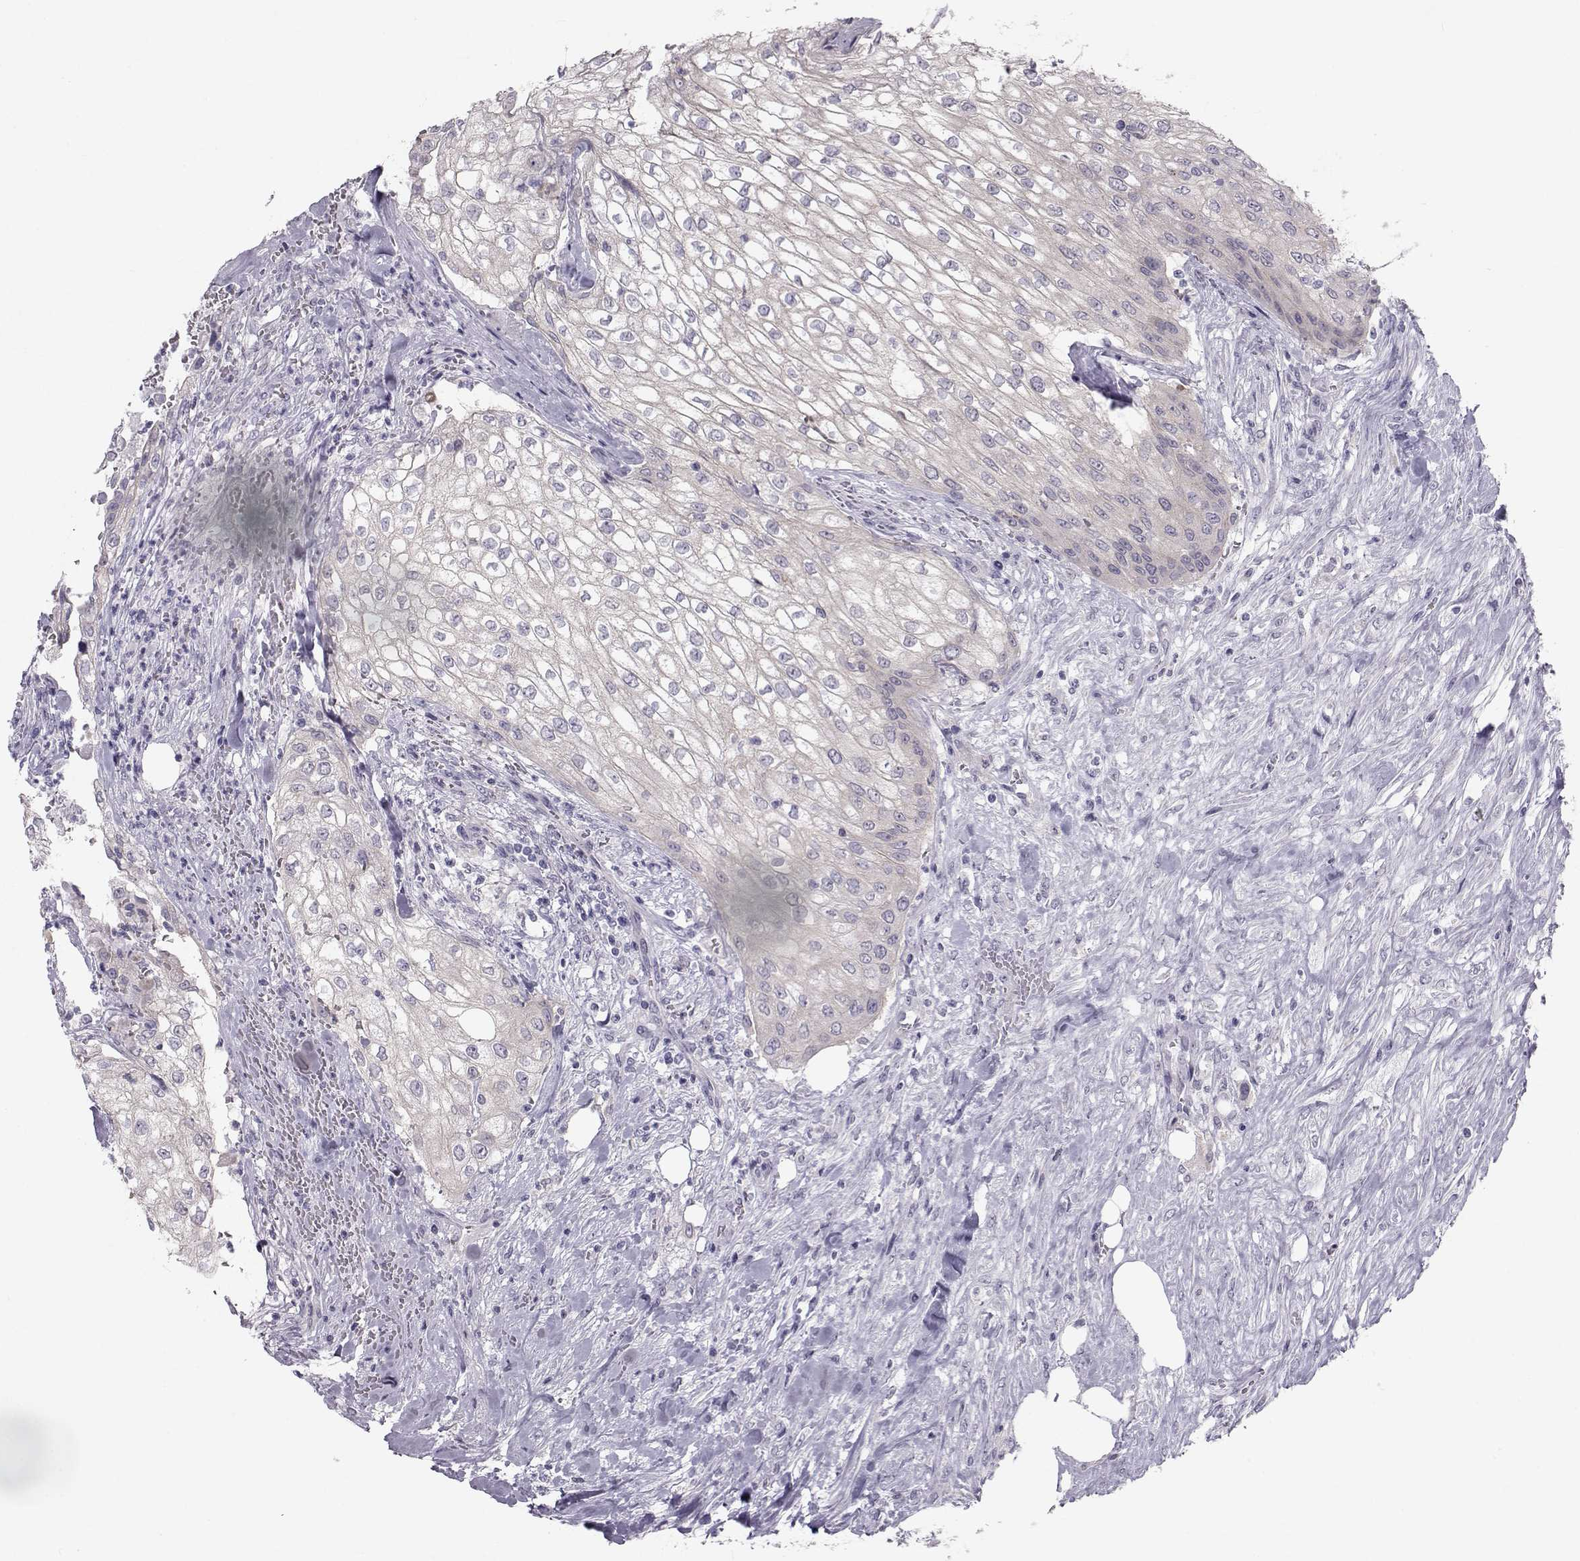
{"staining": {"intensity": "negative", "quantity": "none", "location": "none"}, "tissue": "urothelial cancer", "cell_type": "Tumor cells", "image_type": "cancer", "snomed": [{"axis": "morphology", "description": "Urothelial carcinoma, High grade"}, {"axis": "topography", "description": "Urinary bladder"}], "caption": "Immunohistochemistry (IHC) micrograph of human high-grade urothelial carcinoma stained for a protein (brown), which shows no staining in tumor cells.", "gene": "GARIN3", "patient": {"sex": "male", "age": 62}}